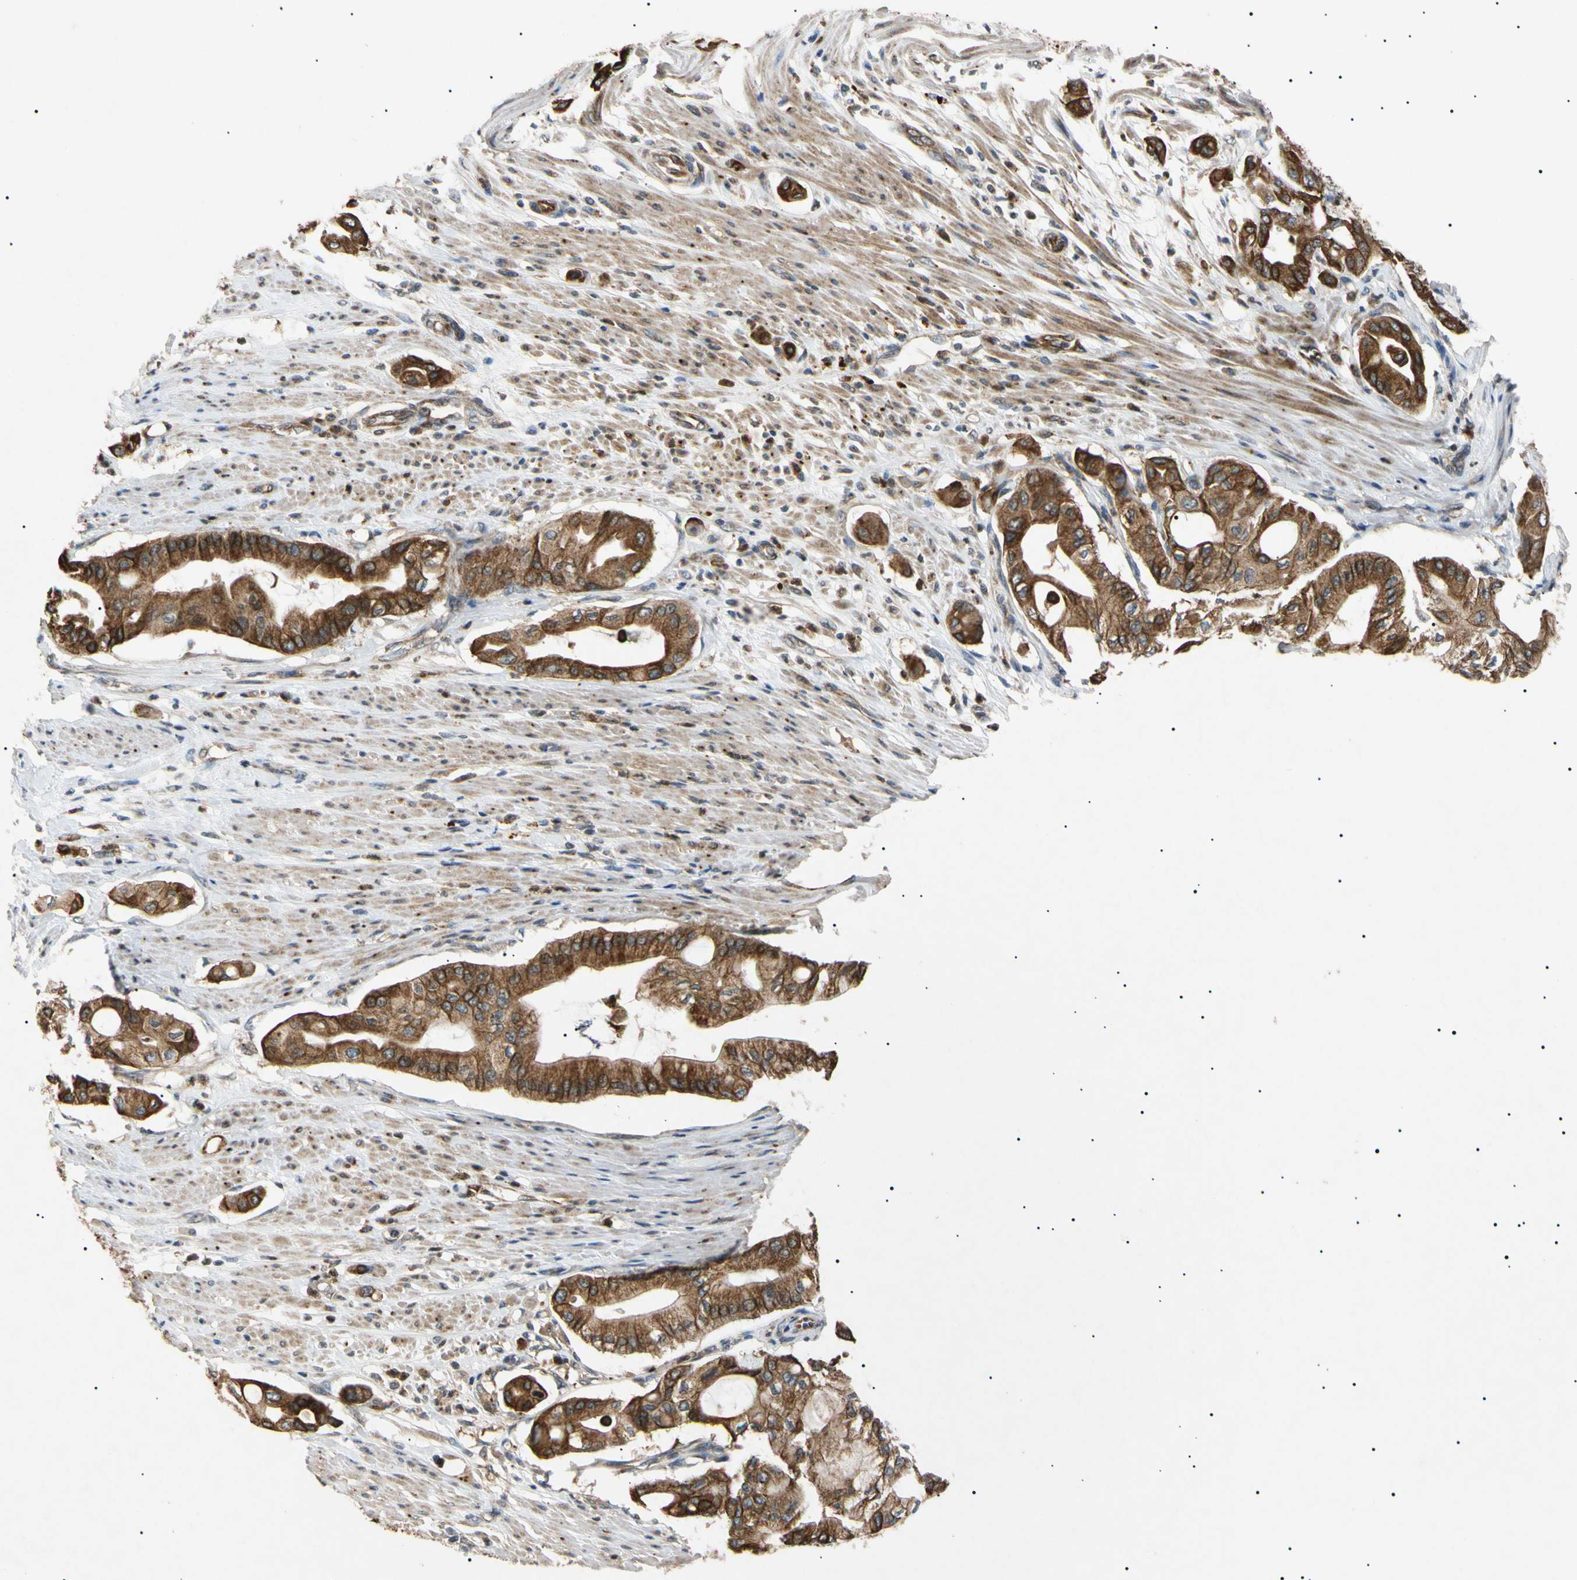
{"staining": {"intensity": "moderate", "quantity": ">75%", "location": "cytoplasmic/membranous"}, "tissue": "pancreatic cancer", "cell_type": "Tumor cells", "image_type": "cancer", "snomed": [{"axis": "morphology", "description": "Adenocarcinoma, NOS"}, {"axis": "morphology", "description": "Adenocarcinoma, metastatic, NOS"}, {"axis": "topography", "description": "Lymph node"}, {"axis": "topography", "description": "Pancreas"}, {"axis": "topography", "description": "Duodenum"}], "caption": "DAB (3,3'-diaminobenzidine) immunohistochemical staining of pancreatic cancer displays moderate cytoplasmic/membranous protein positivity in about >75% of tumor cells.", "gene": "TUBB4A", "patient": {"sex": "female", "age": 64}}